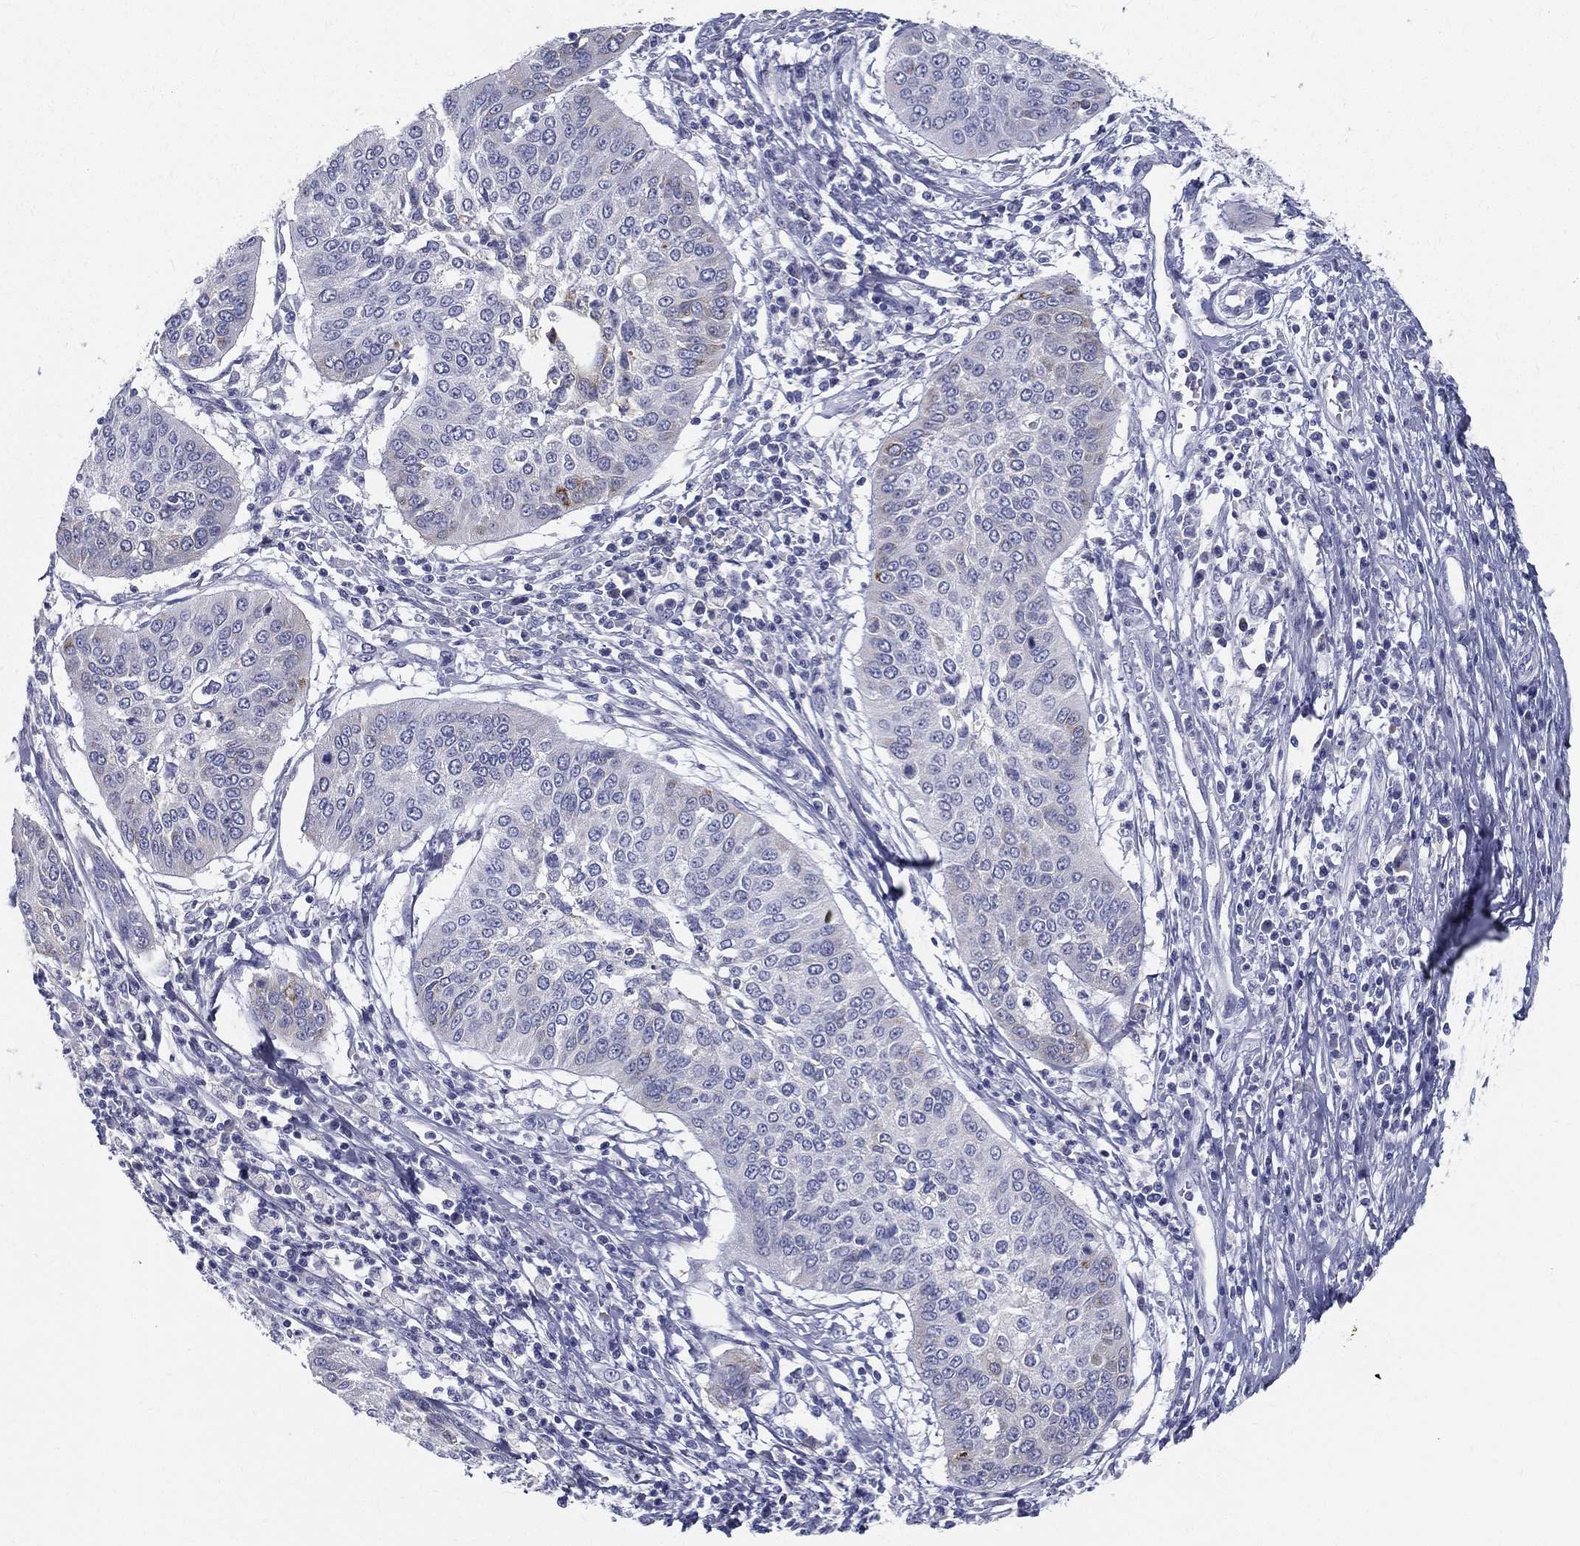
{"staining": {"intensity": "weak", "quantity": "<25%", "location": "cytoplasmic/membranous"}, "tissue": "cervical cancer", "cell_type": "Tumor cells", "image_type": "cancer", "snomed": [{"axis": "morphology", "description": "Normal tissue, NOS"}, {"axis": "morphology", "description": "Squamous cell carcinoma, NOS"}, {"axis": "topography", "description": "Cervix"}], "caption": "Tumor cells are negative for brown protein staining in cervical cancer. Nuclei are stained in blue.", "gene": "STS", "patient": {"sex": "female", "age": 39}}